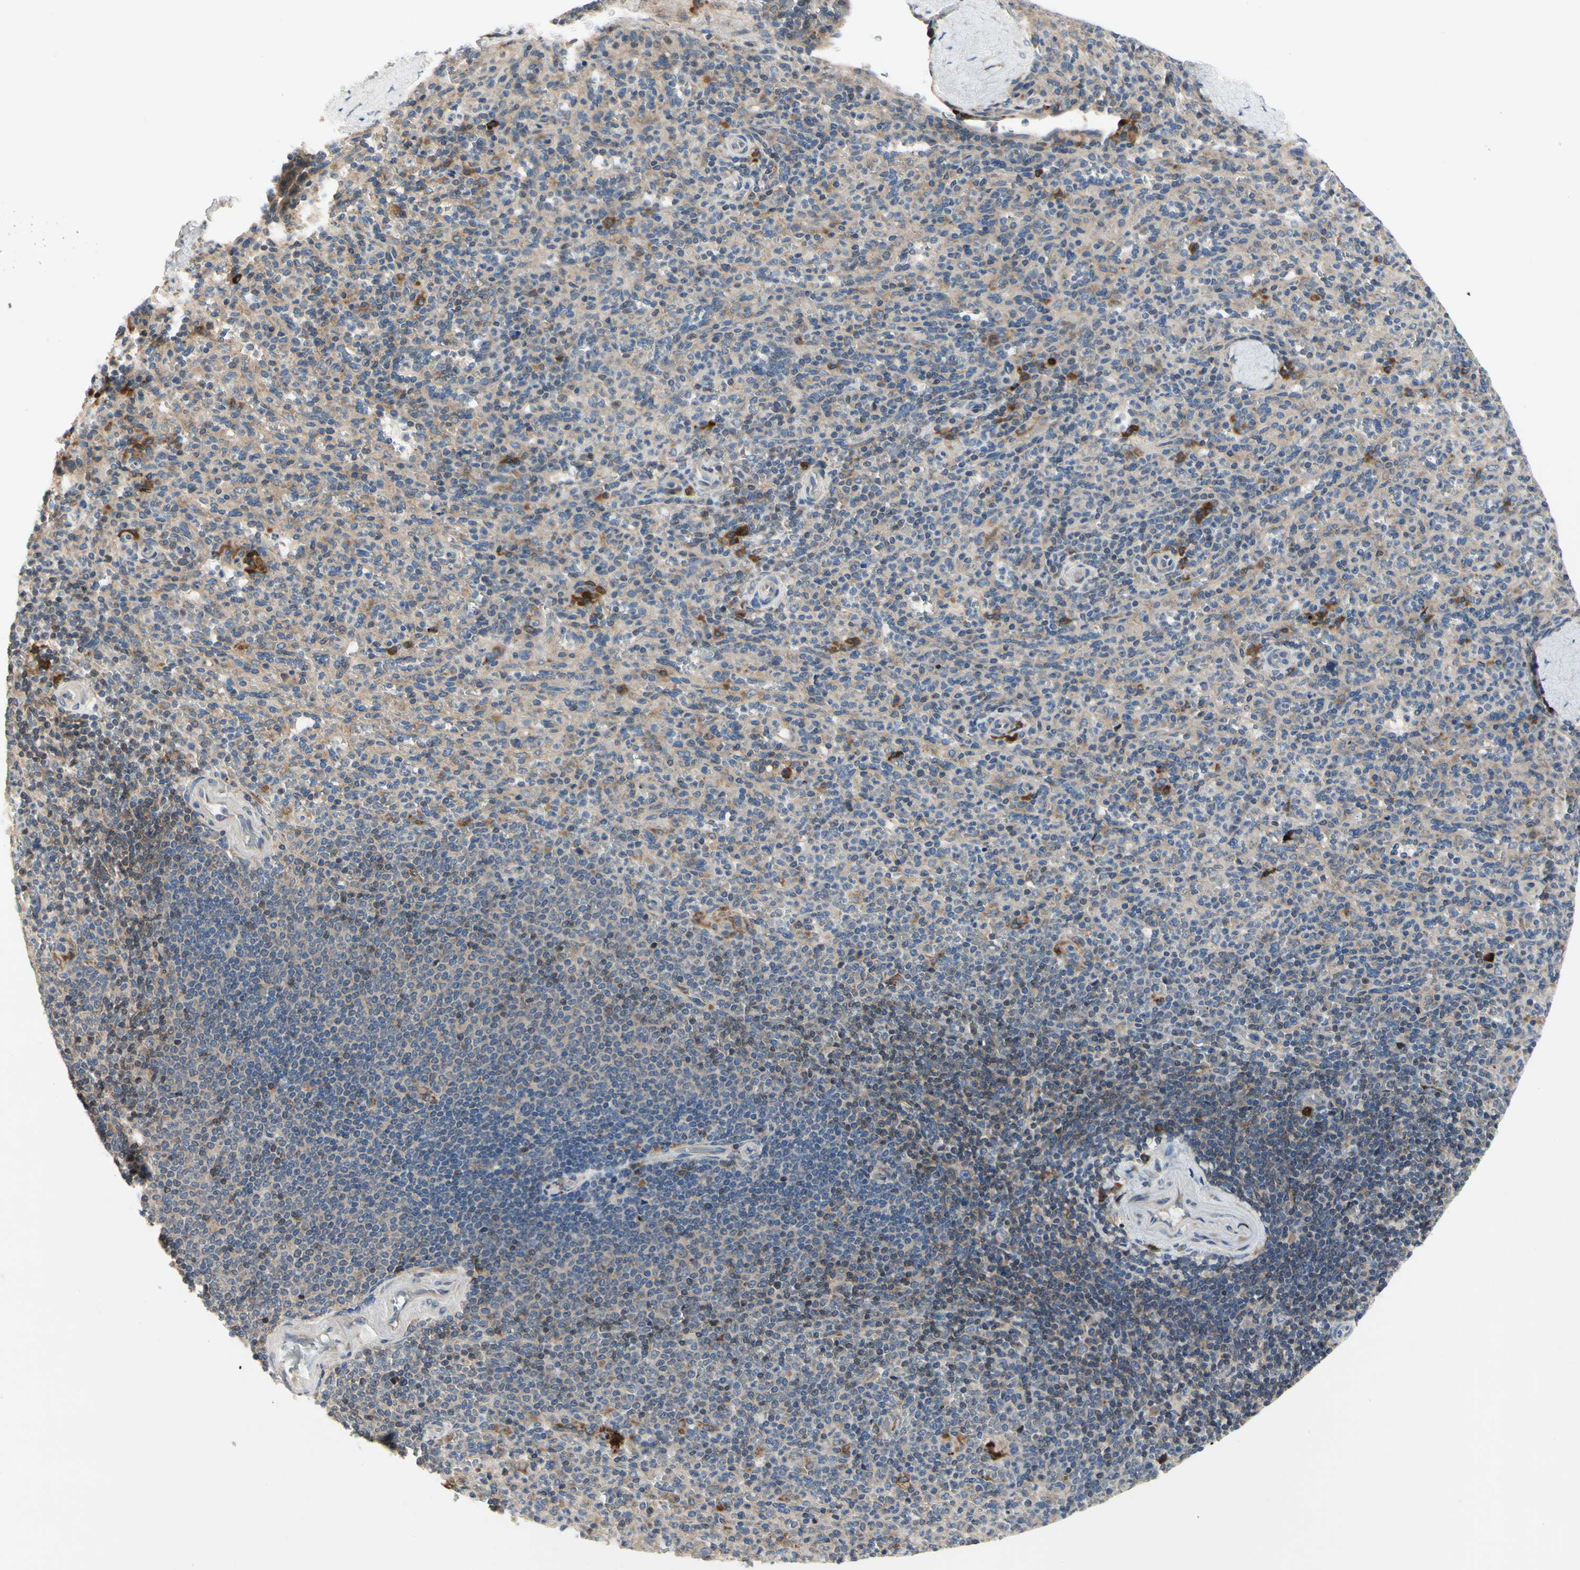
{"staining": {"intensity": "negative", "quantity": "none", "location": "none"}, "tissue": "spleen", "cell_type": "Cells in red pulp", "image_type": "normal", "snomed": [{"axis": "morphology", "description": "Normal tissue, NOS"}, {"axis": "topography", "description": "Spleen"}], "caption": "IHC image of normal spleen stained for a protein (brown), which reveals no staining in cells in red pulp.", "gene": "MMEL1", "patient": {"sex": "male", "age": 36}}